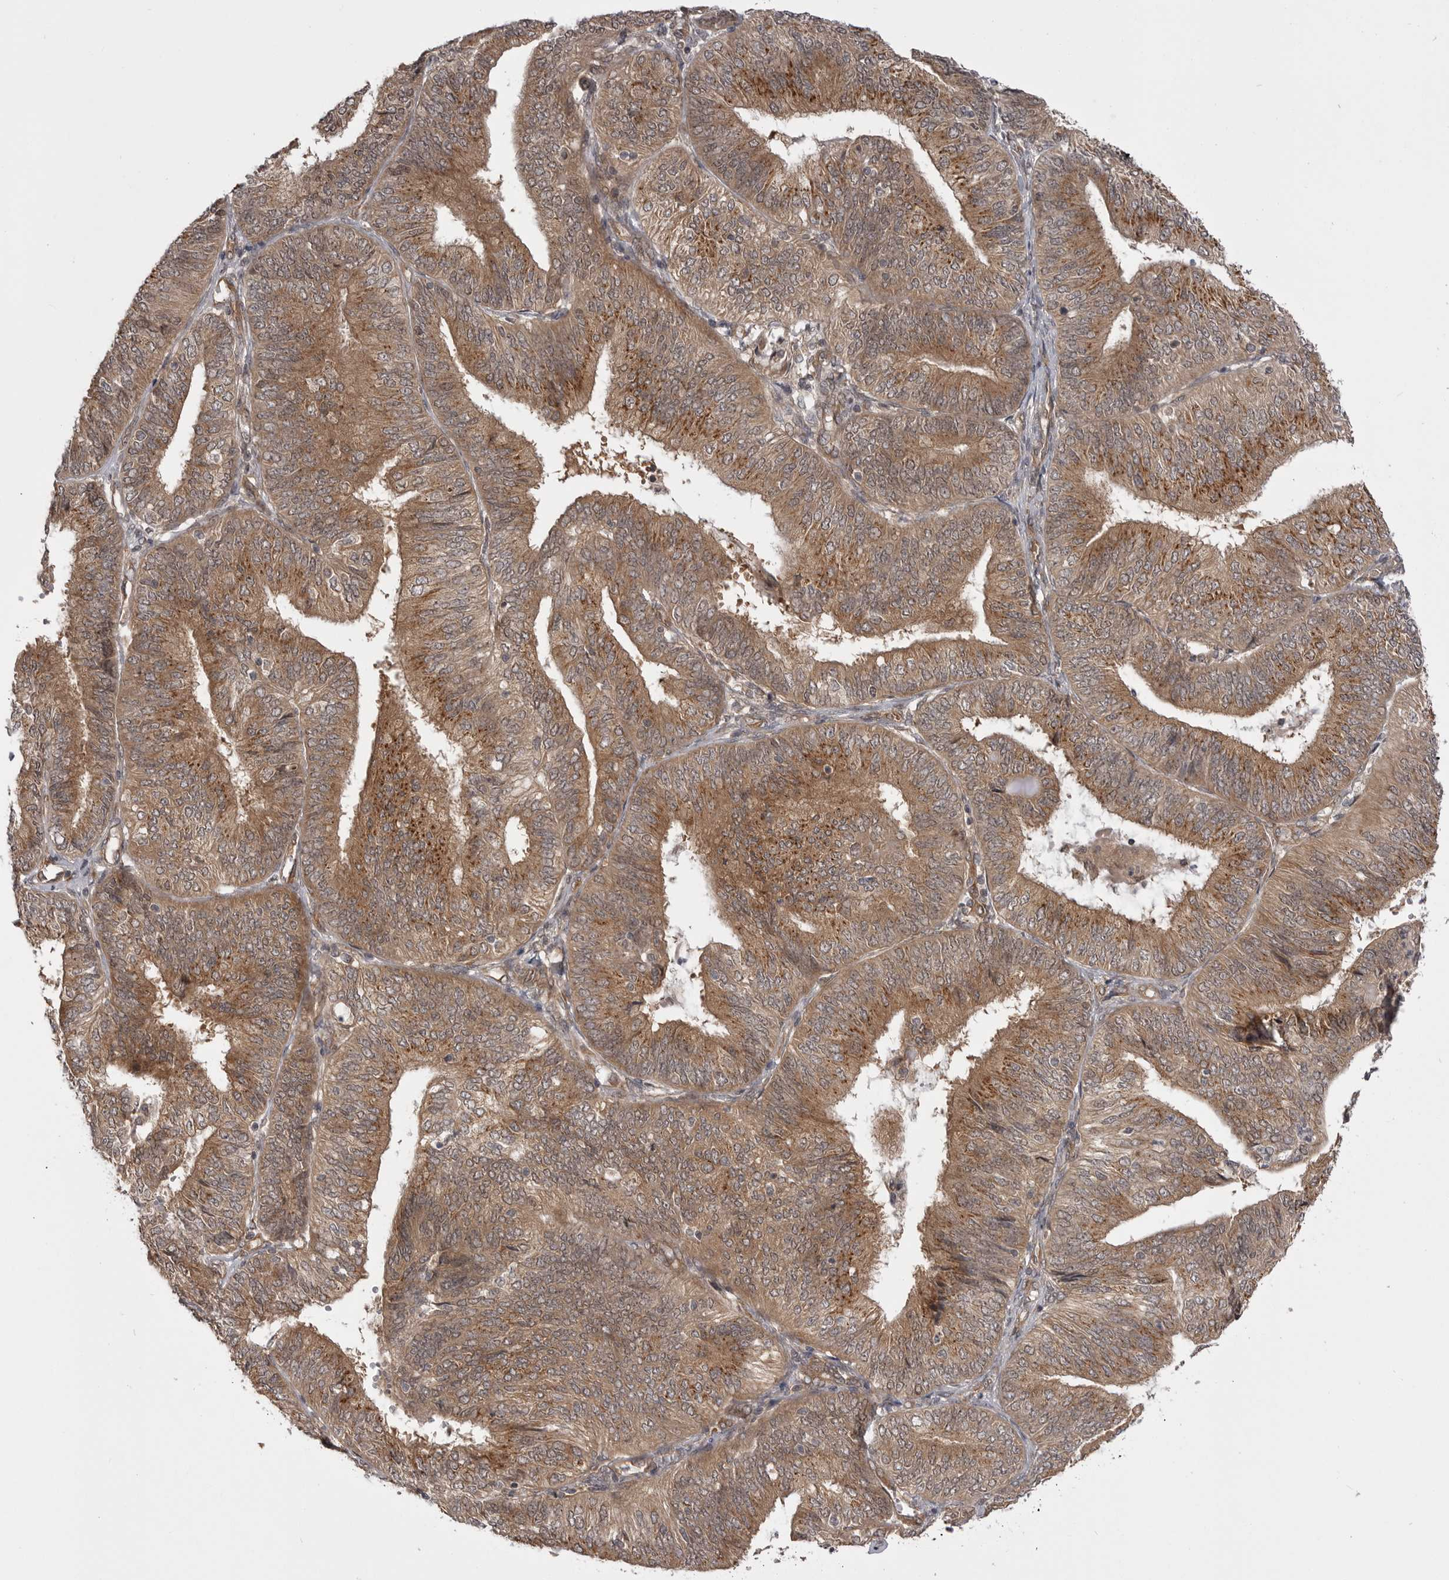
{"staining": {"intensity": "moderate", "quantity": ">75%", "location": "cytoplasmic/membranous"}, "tissue": "endometrial cancer", "cell_type": "Tumor cells", "image_type": "cancer", "snomed": [{"axis": "morphology", "description": "Adenocarcinoma, NOS"}, {"axis": "topography", "description": "Endometrium"}], "caption": "Protein expression analysis of human endometrial cancer (adenocarcinoma) reveals moderate cytoplasmic/membranous expression in about >75% of tumor cells. (Stains: DAB in brown, nuclei in blue, Microscopy: brightfield microscopy at high magnification).", "gene": "PDCL", "patient": {"sex": "female", "age": 58}}